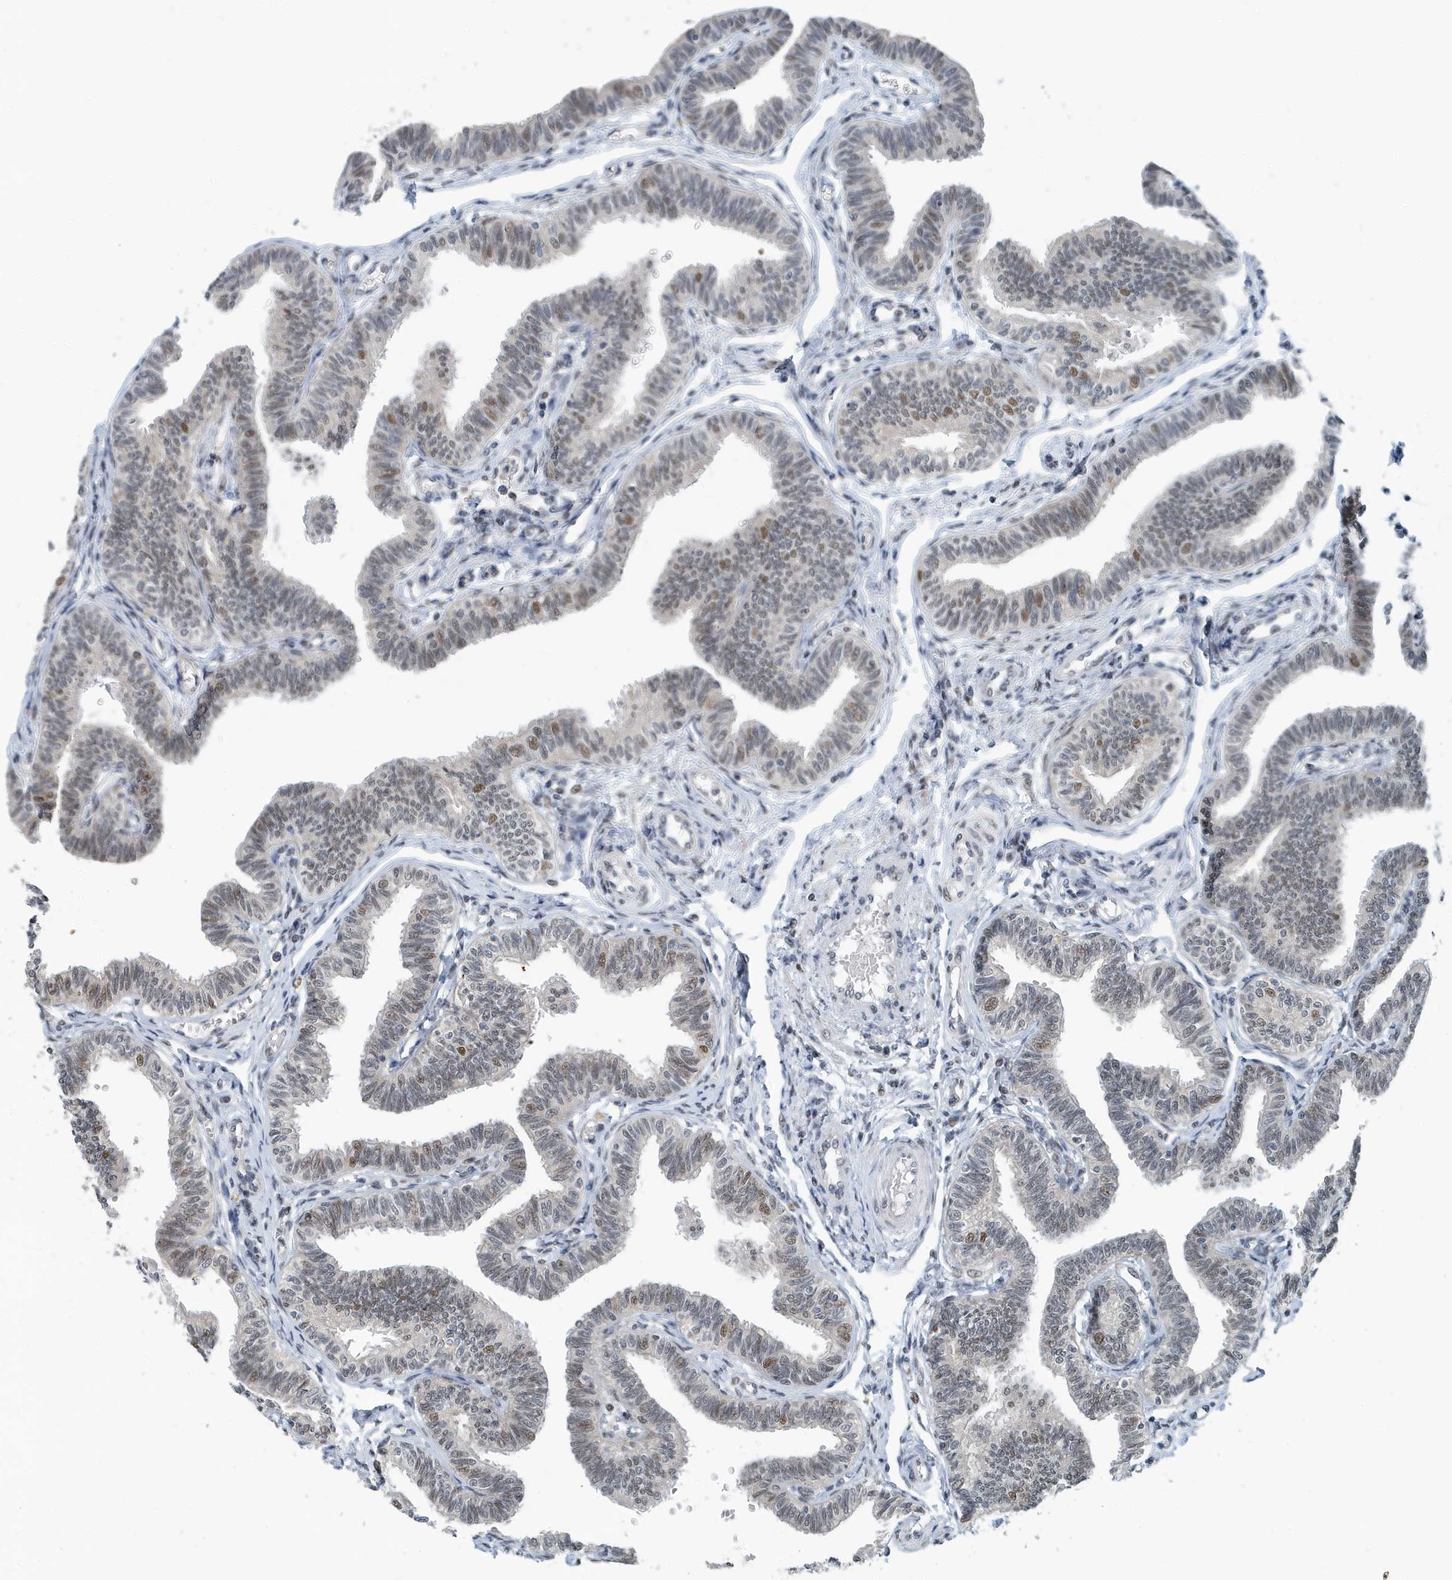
{"staining": {"intensity": "weak", "quantity": "25%-75%", "location": "nuclear"}, "tissue": "fallopian tube", "cell_type": "Glandular cells", "image_type": "normal", "snomed": [{"axis": "morphology", "description": "Normal tissue, NOS"}, {"axis": "topography", "description": "Fallopian tube"}, {"axis": "topography", "description": "Ovary"}], "caption": "Protein staining of normal fallopian tube exhibits weak nuclear staining in approximately 25%-75% of glandular cells. The staining was performed using DAB (3,3'-diaminobenzidine), with brown indicating positive protein expression. Nuclei are stained blue with hematoxylin.", "gene": "KIF15", "patient": {"sex": "female", "age": 23}}